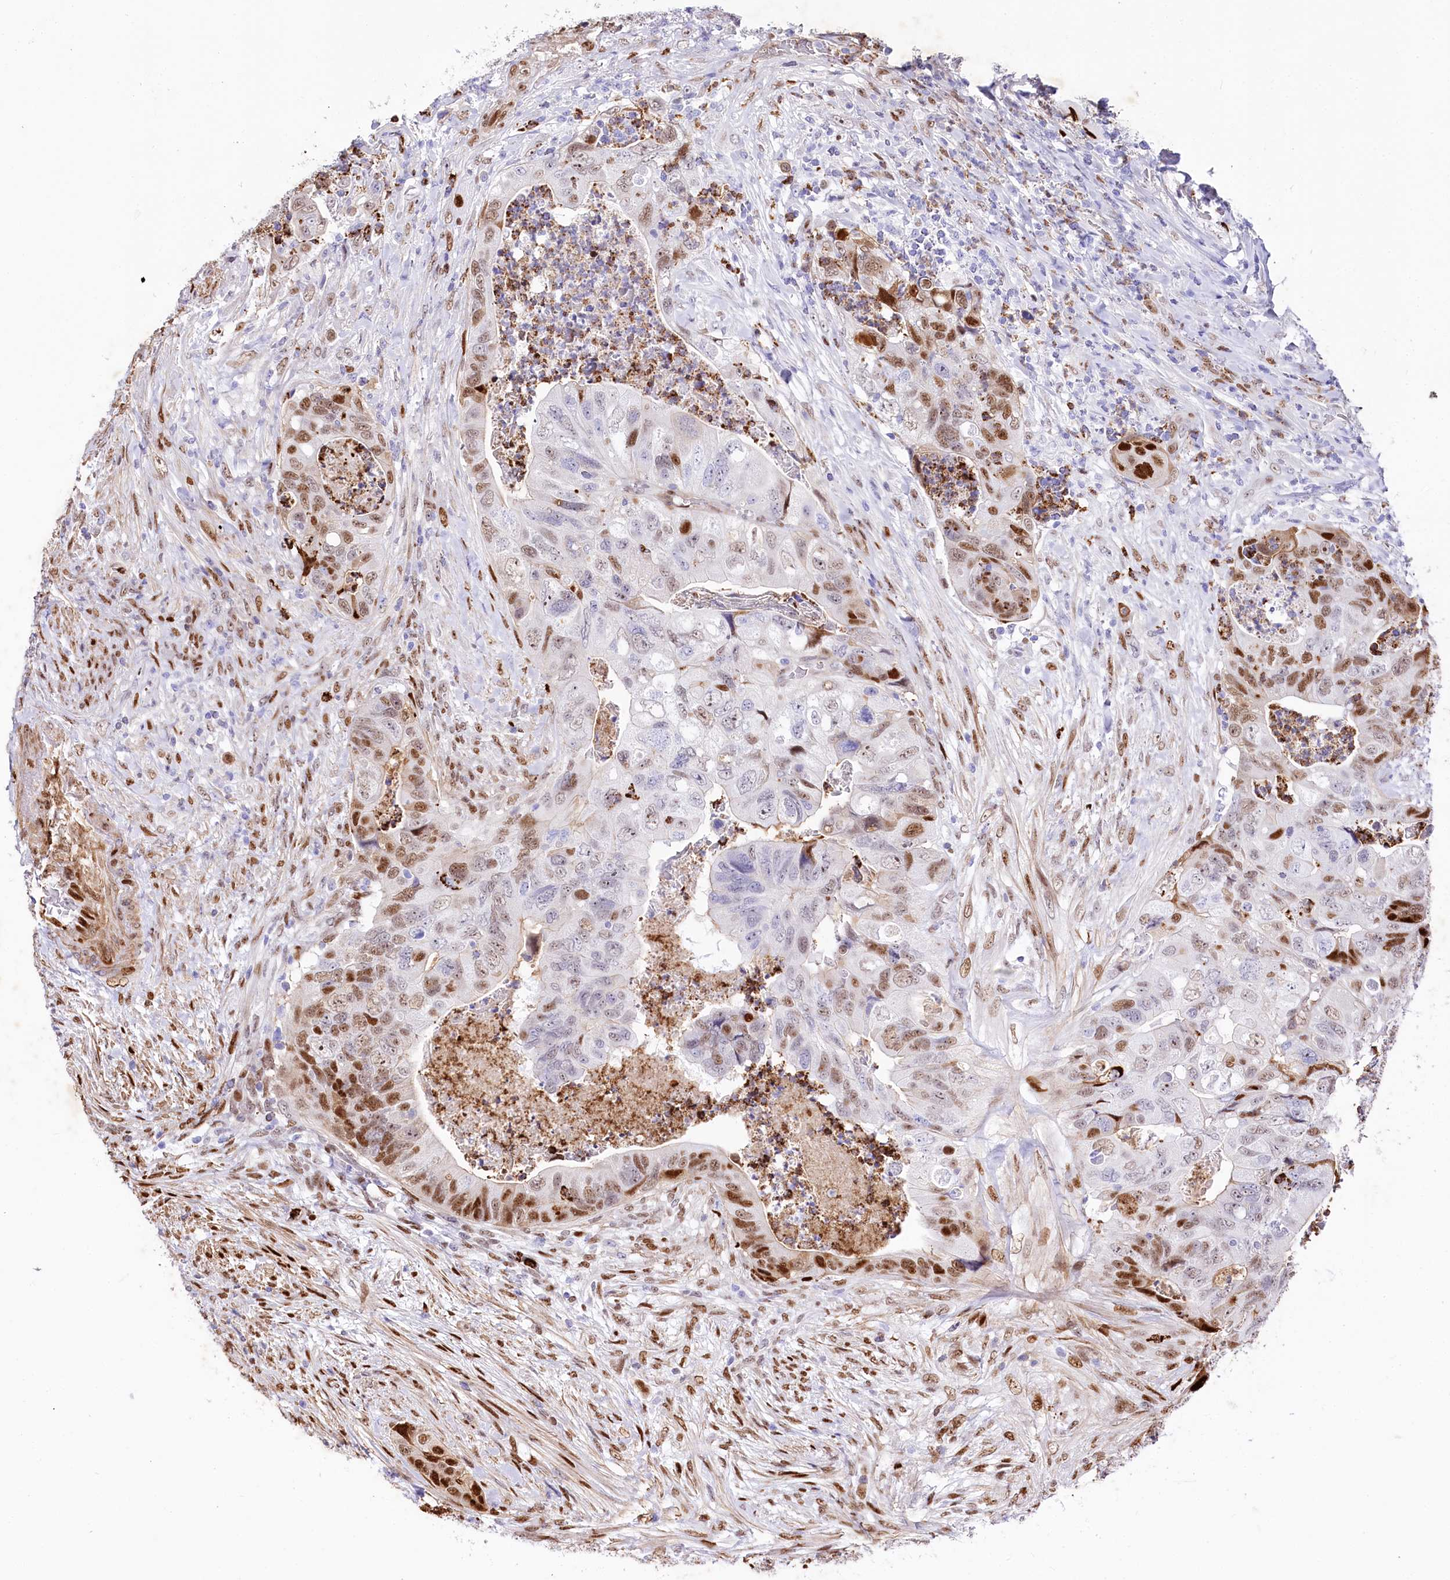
{"staining": {"intensity": "moderate", "quantity": "25%-75%", "location": "nuclear"}, "tissue": "colorectal cancer", "cell_type": "Tumor cells", "image_type": "cancer", "snomed": [{"axis": "morphology", "description": "Adenocarcinoma, NOS"}, {"axis": "topography", "description": "Rectum"}], "caption": "Human adenocarcinoma (colorectal) stained with a protein marker demonstrates moderate staining in tumor cells.", "gene": "PTMS", "patient": {"sex": "male", "age": 63}}